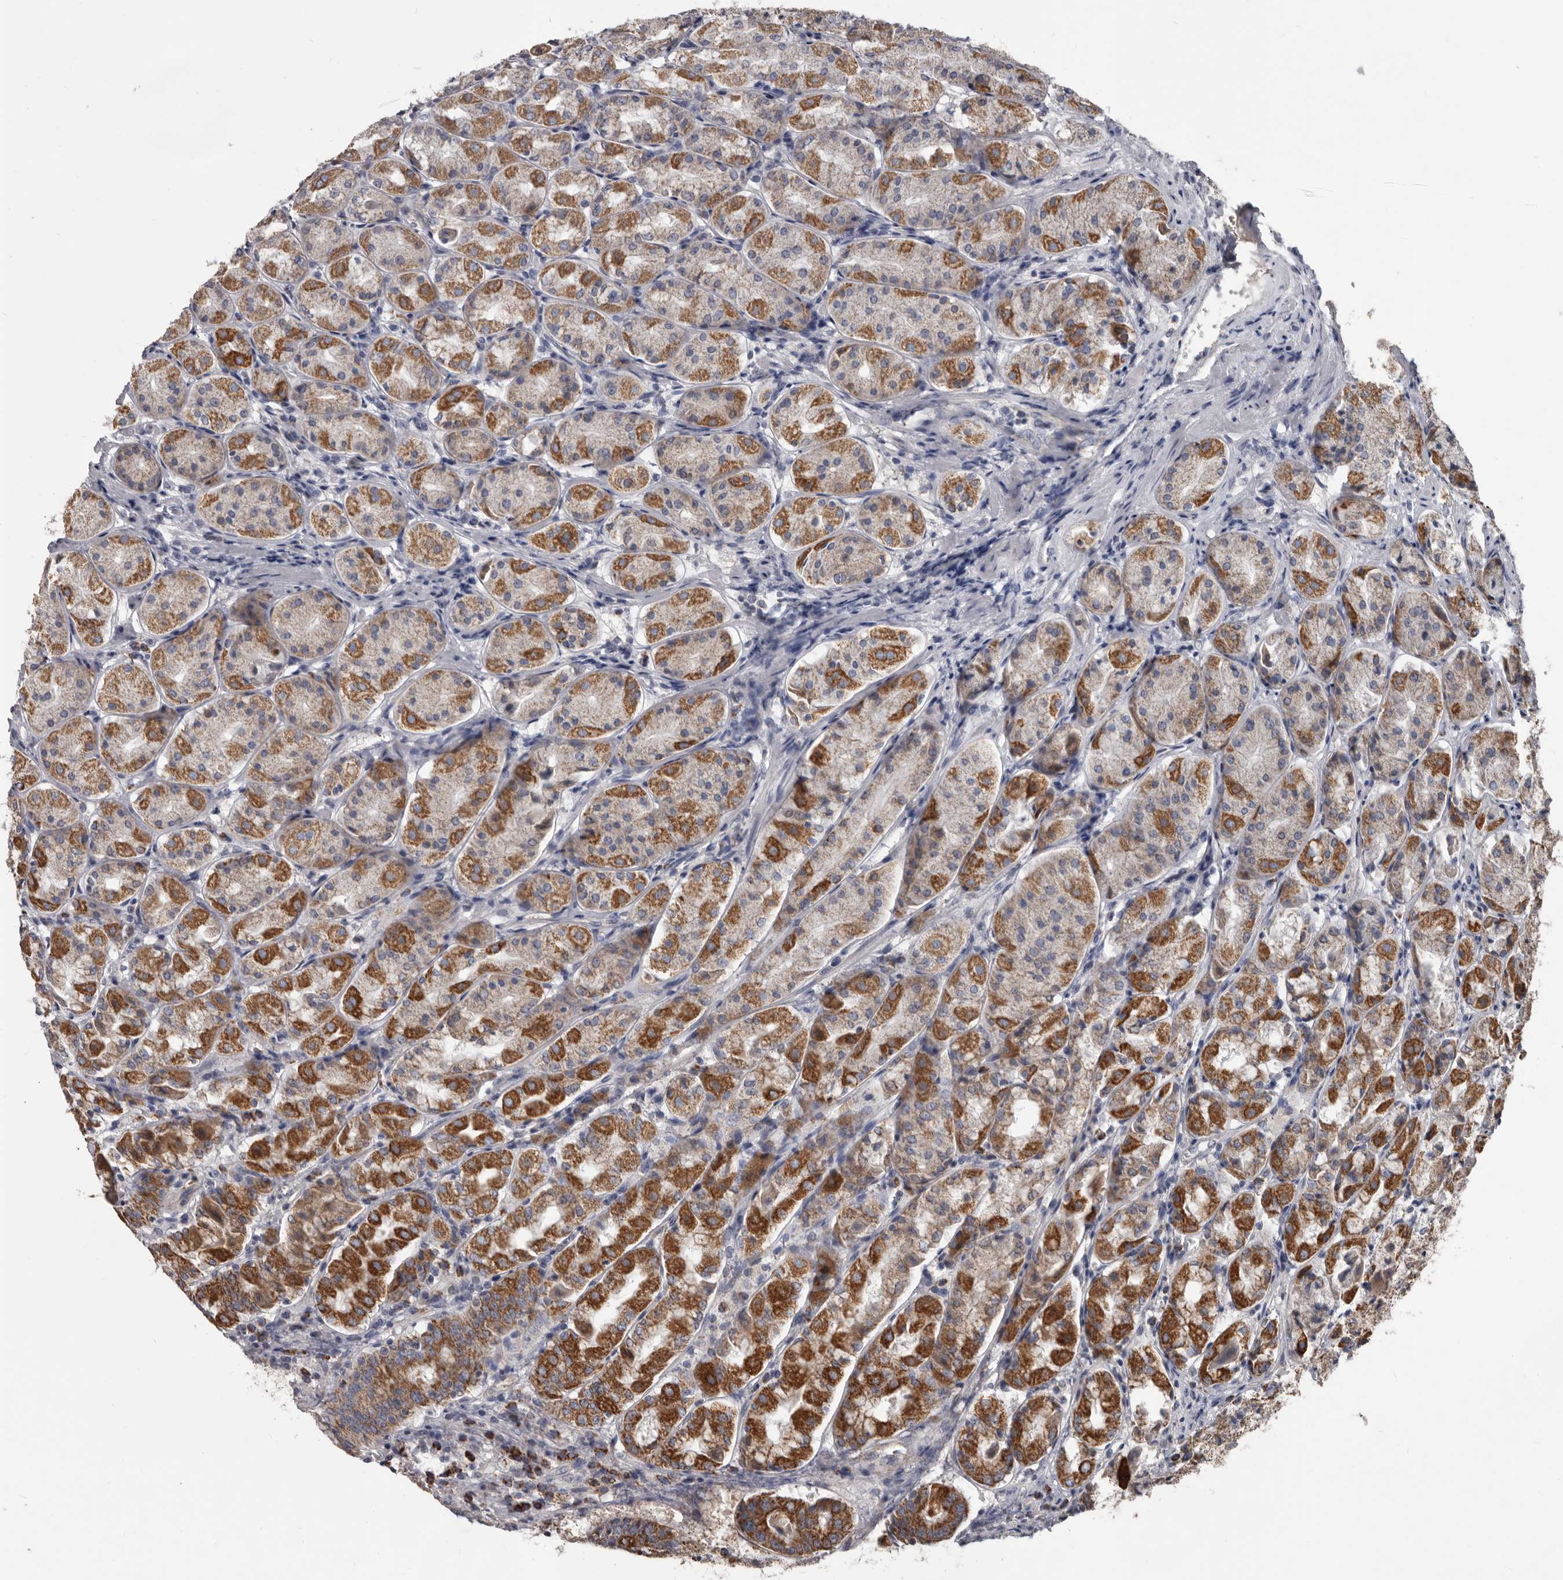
{"staining": {"intensity": "strong", "quantity": "25%-75%", "location": "cytoplasmic/membranous"}, "tissue": "stomach", "cell_type": "Glandular cells", "image_type": "normal", "snomed": [{"axis": "morphology", "description": "Normal tissue, NOS"}, {"axis": "topography", "description": "Stomach"}, {"axis": "topography", "description": "Stomach, lower"}], "caption": "Immunohistochemical staining of benign human stomach demonstrates strong cytoplasmic/membranous protein staining in approximately 25%-75% of glandular cells.", "gene": "ALDH5A1", "patient": {"sex": "female", "age": 56}}